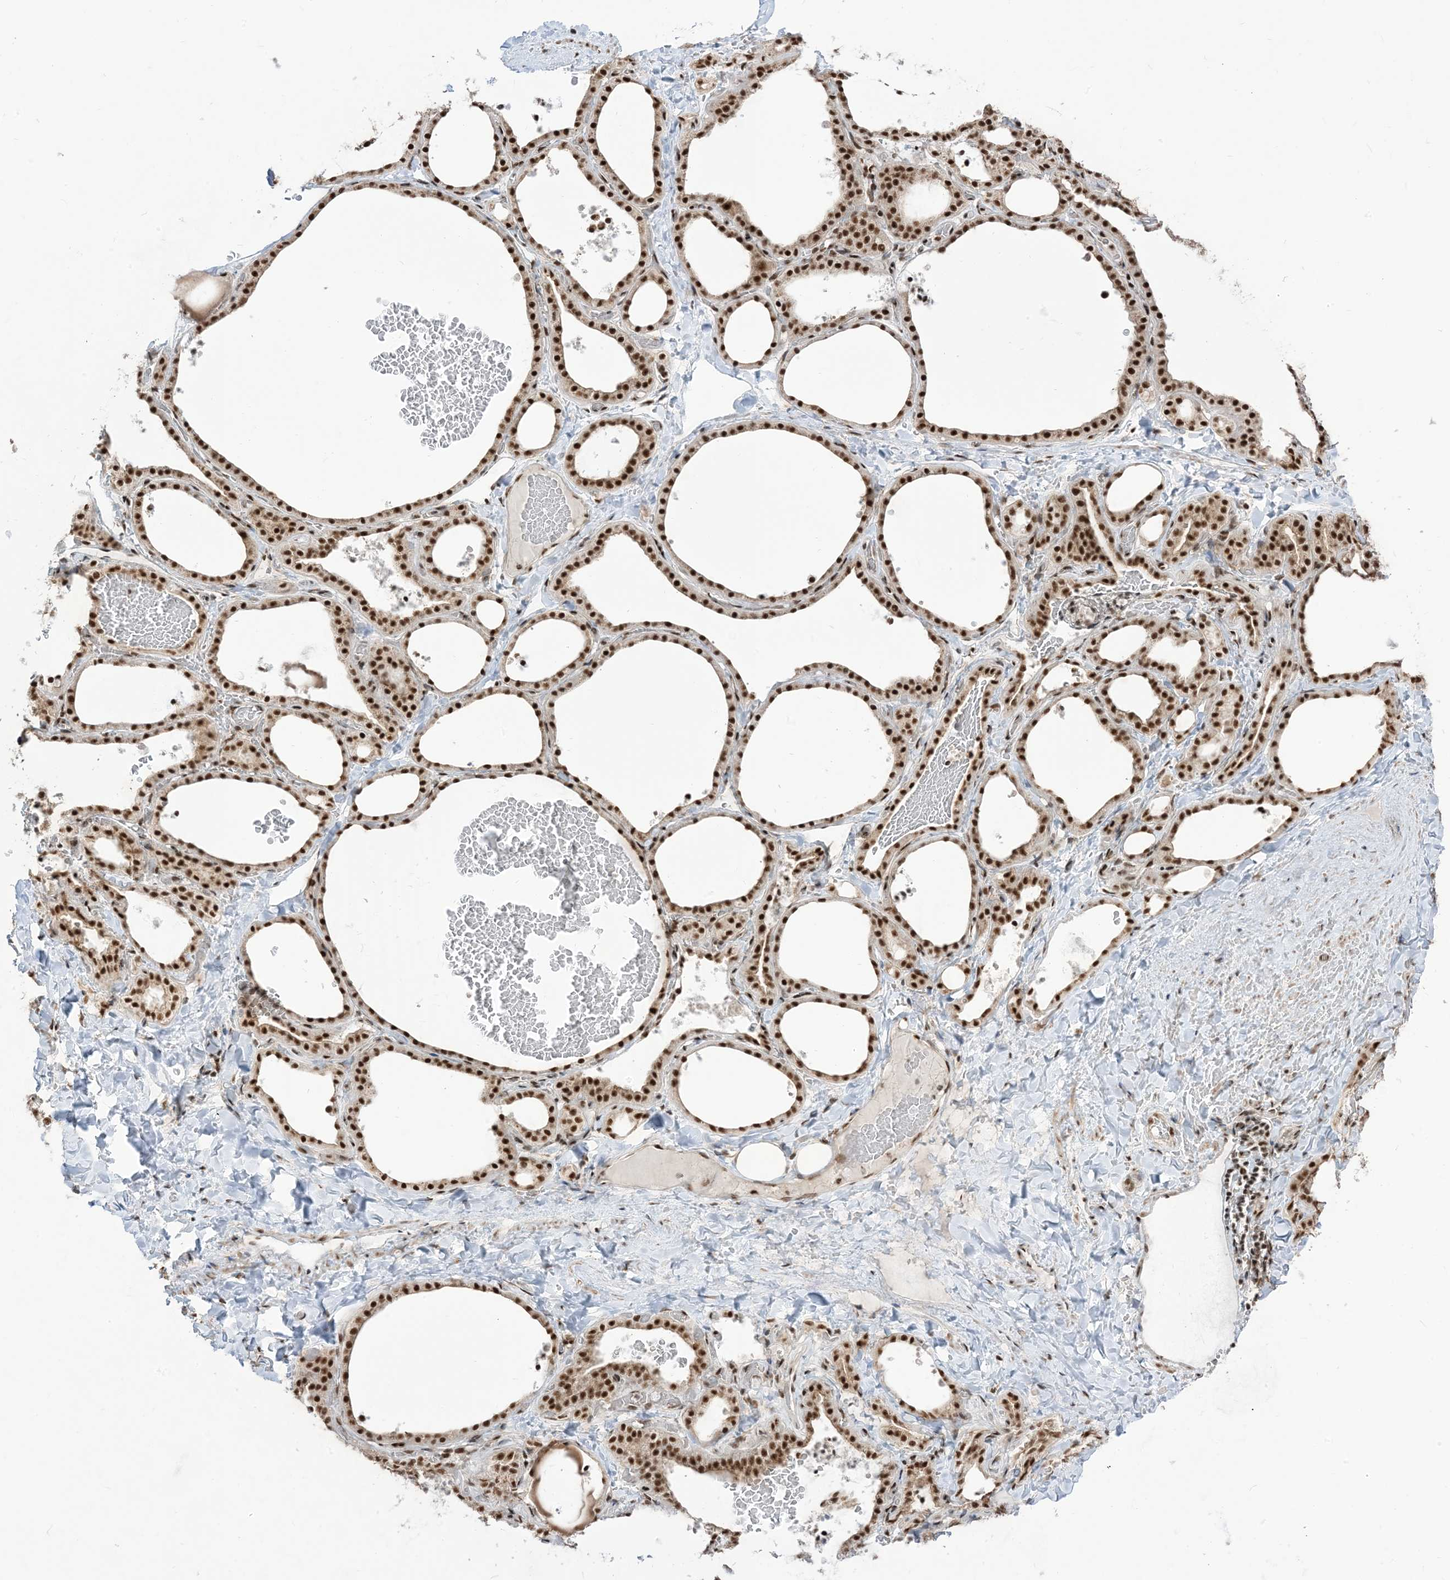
{"staining": {"intensity": "strong", "quantity": ">75%", "location": "nuclear"}, "tissue": "thyroid gland", "cell_type": "Glandular cells", "image_type": "normal", "snomed": [{"axis": "morphology", "description": "Normal tissue, NOS"}, {"axis": "topography", "description": "Thyroid gland"}], "caption": "An image of human thyroid gland stained for a protein demonstrates strong nuclear brown staining in glandular cells.", "gene": "ARGLU1", "patient": {"sex": "female", "age": 22}}